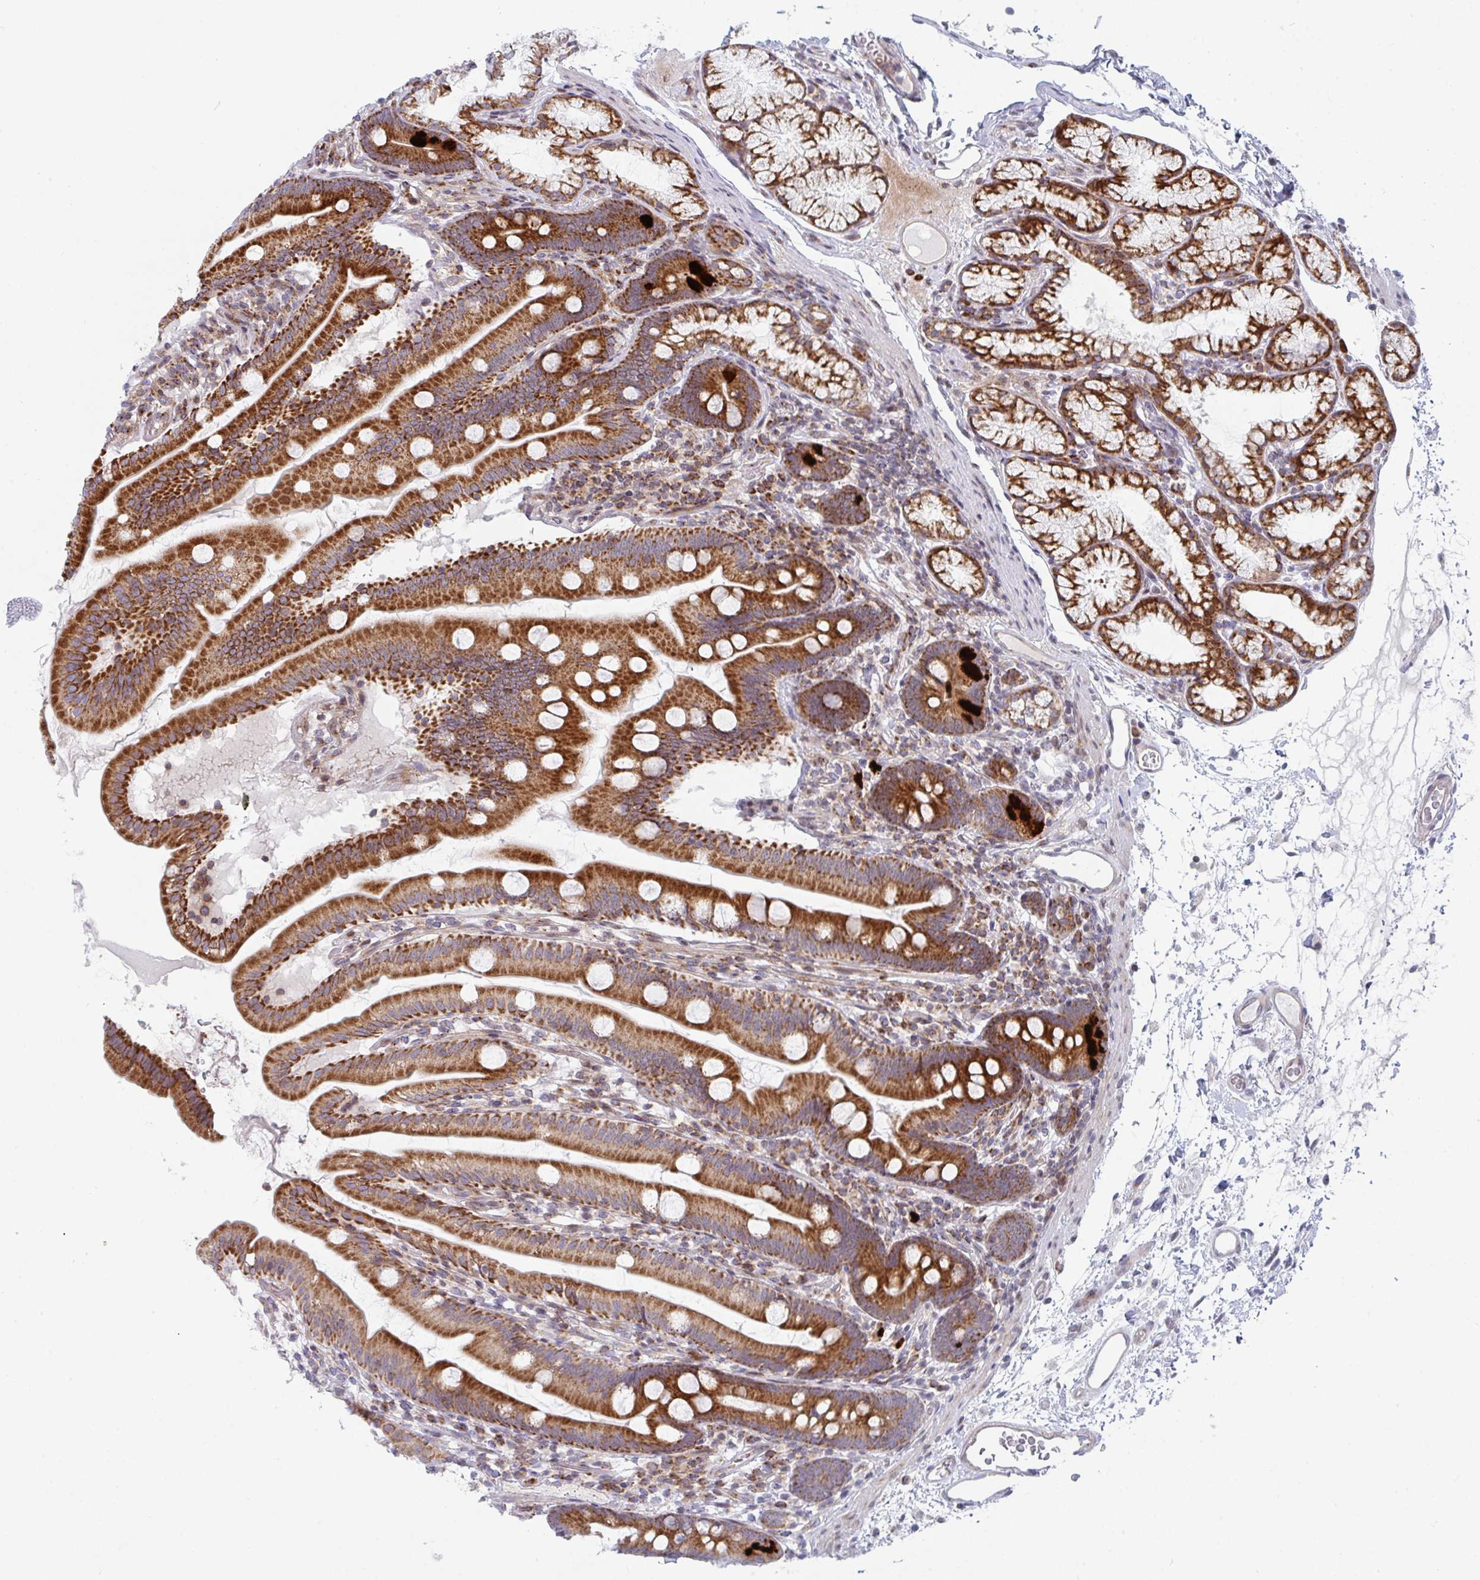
{"staining": {"intensity": "strong", "quantity": ">75%", "location": "cytoplasmic/membranous"}, "tissue": "duodenum", "cell_type": "Glandular cells", "image_type": "normal", "snomed": [{"axis": "morphology", "description": "Normal tissue, NOS"}, {"axis": "topography", "description": "Duodenum"}], "caption": "Duodenum stained with a brown dye displays strong cytoplasmic/membranous positive expression in approximately >75% of glandular cells.", "gene": "PRKCH", "patient": {"sex": "female", "age": 67}}